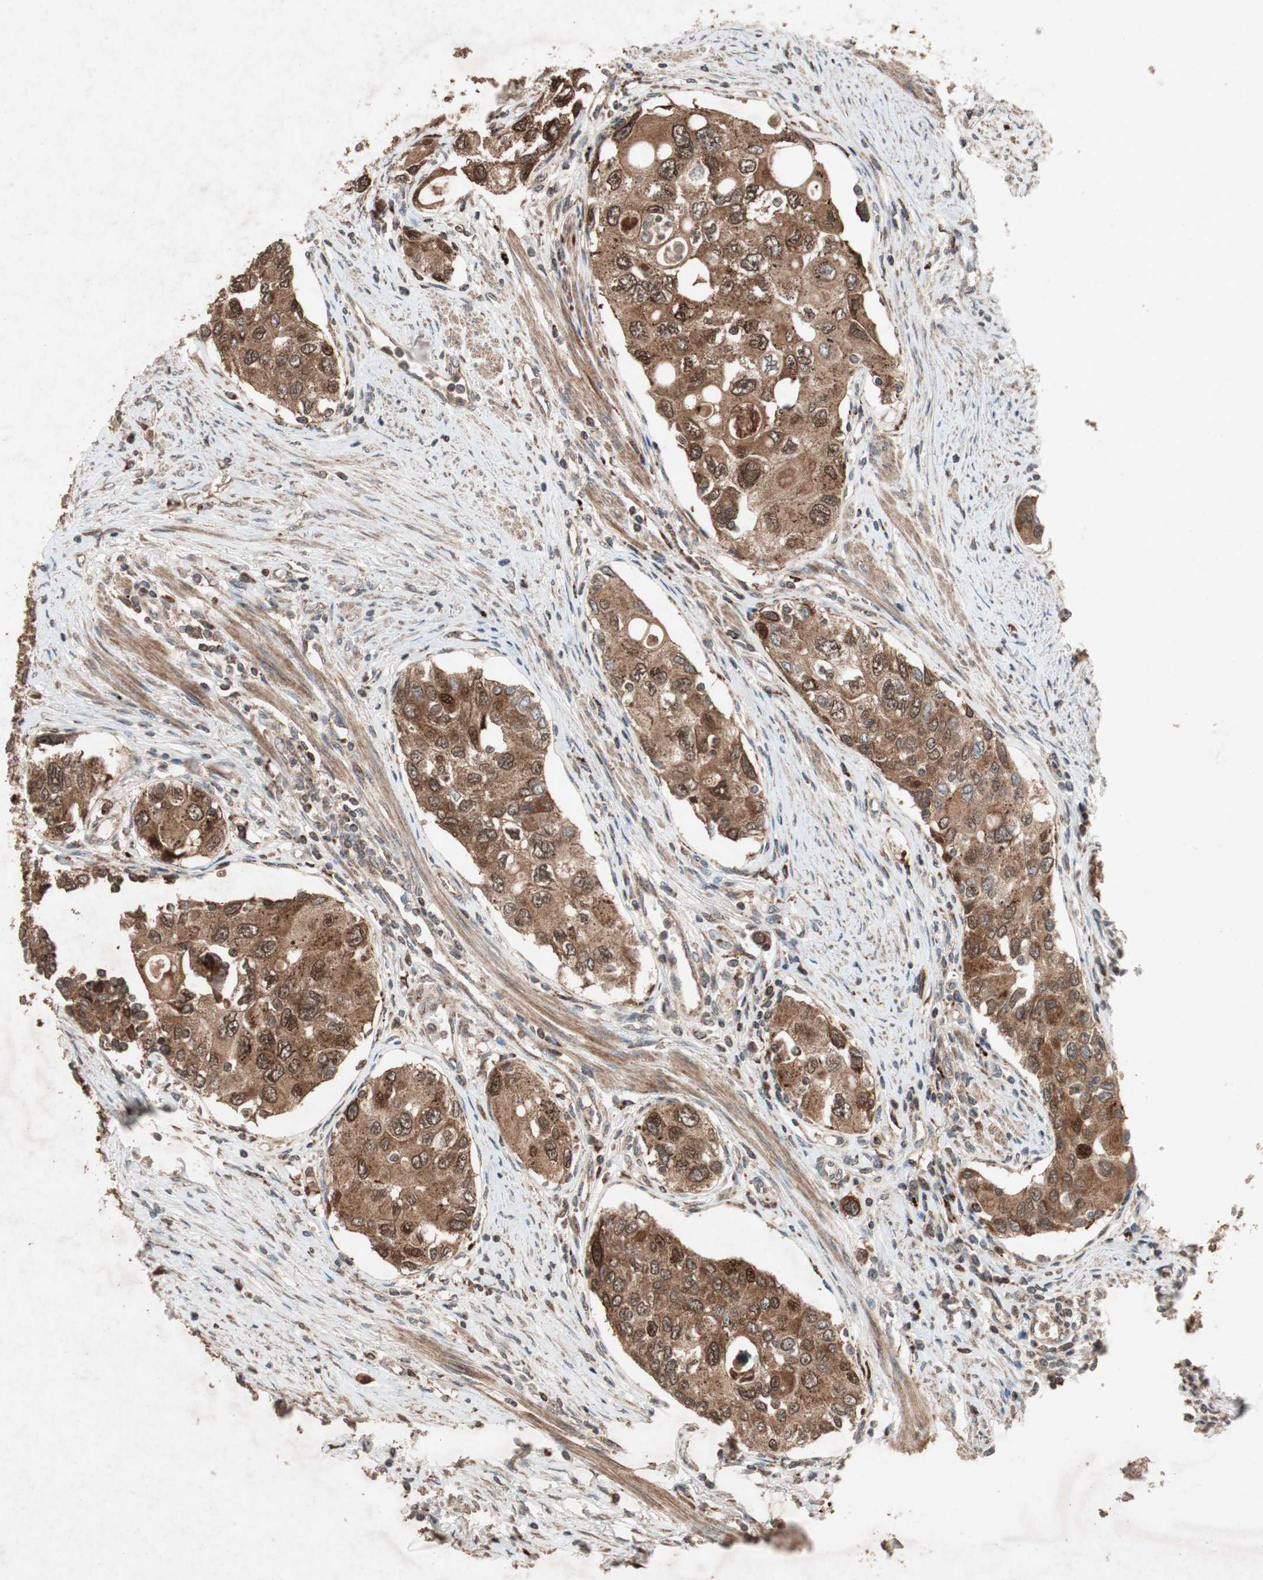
{"staining": {"intensity": "strong", "quantity": ">75%", "location": "cytoplasmic/membranous,nuclear"}, "tissue": "urothelial cancer", "cell_type": "Tumor cells", "image_type": "cancer", "snomed": [{"axis": "morphology", "description": "Urothelial carcinoma, High grade"}, {"axis": "topography", "description": "Urinary bladder"}], "caption": "Tumor cells display high levels of strong cytoplasmic/membranous and nuclear staining in about >75% of cells in human urothelial cancer.", "gene": "RAB1A", "patient": {"sex": "female", "age": 56}}